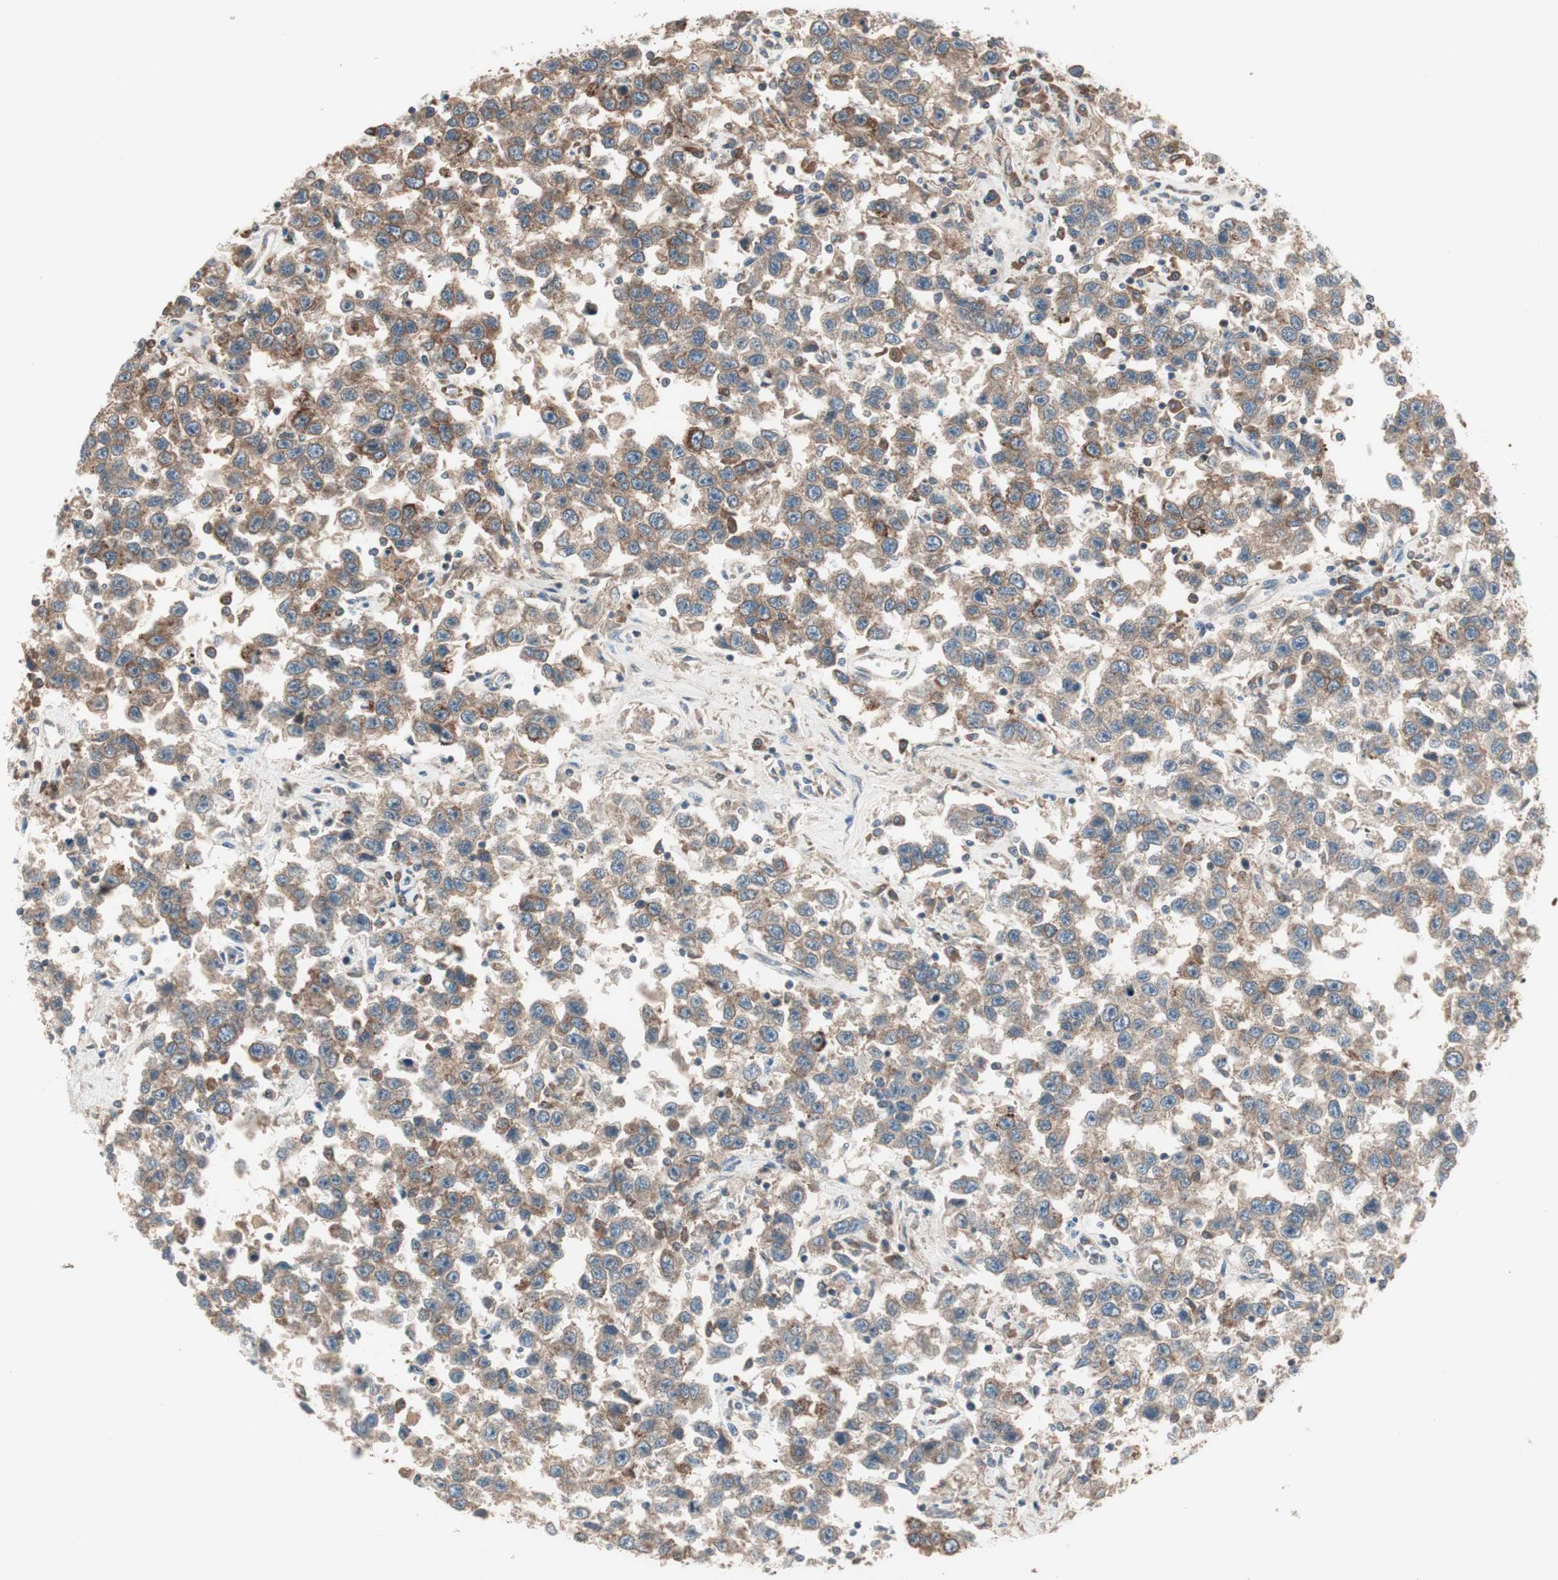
{"staining": {"intensity": "moderate", "quantity": ">75%", "location": "cytoplasmic/membranous"}, "tissue": "testis cancer", "cell_type": "Tumor cells", "image_type": "cancer", "snomed": [{"axis": "morphology", "description": "Seminoma, NOS"}, {"axis": "topography", "description": "Testis"}], "caption": "Seminoma (testis) stained for a protein exhibits moderate cytoplasmic/membranous positivity in tumor cells. (Stains: DAB in brown, nuclei in blue, Microscopy: brightfield microscopy at high magnification).", "gene": "CCL14", "patient": {"sex": "male", "age": 41}}